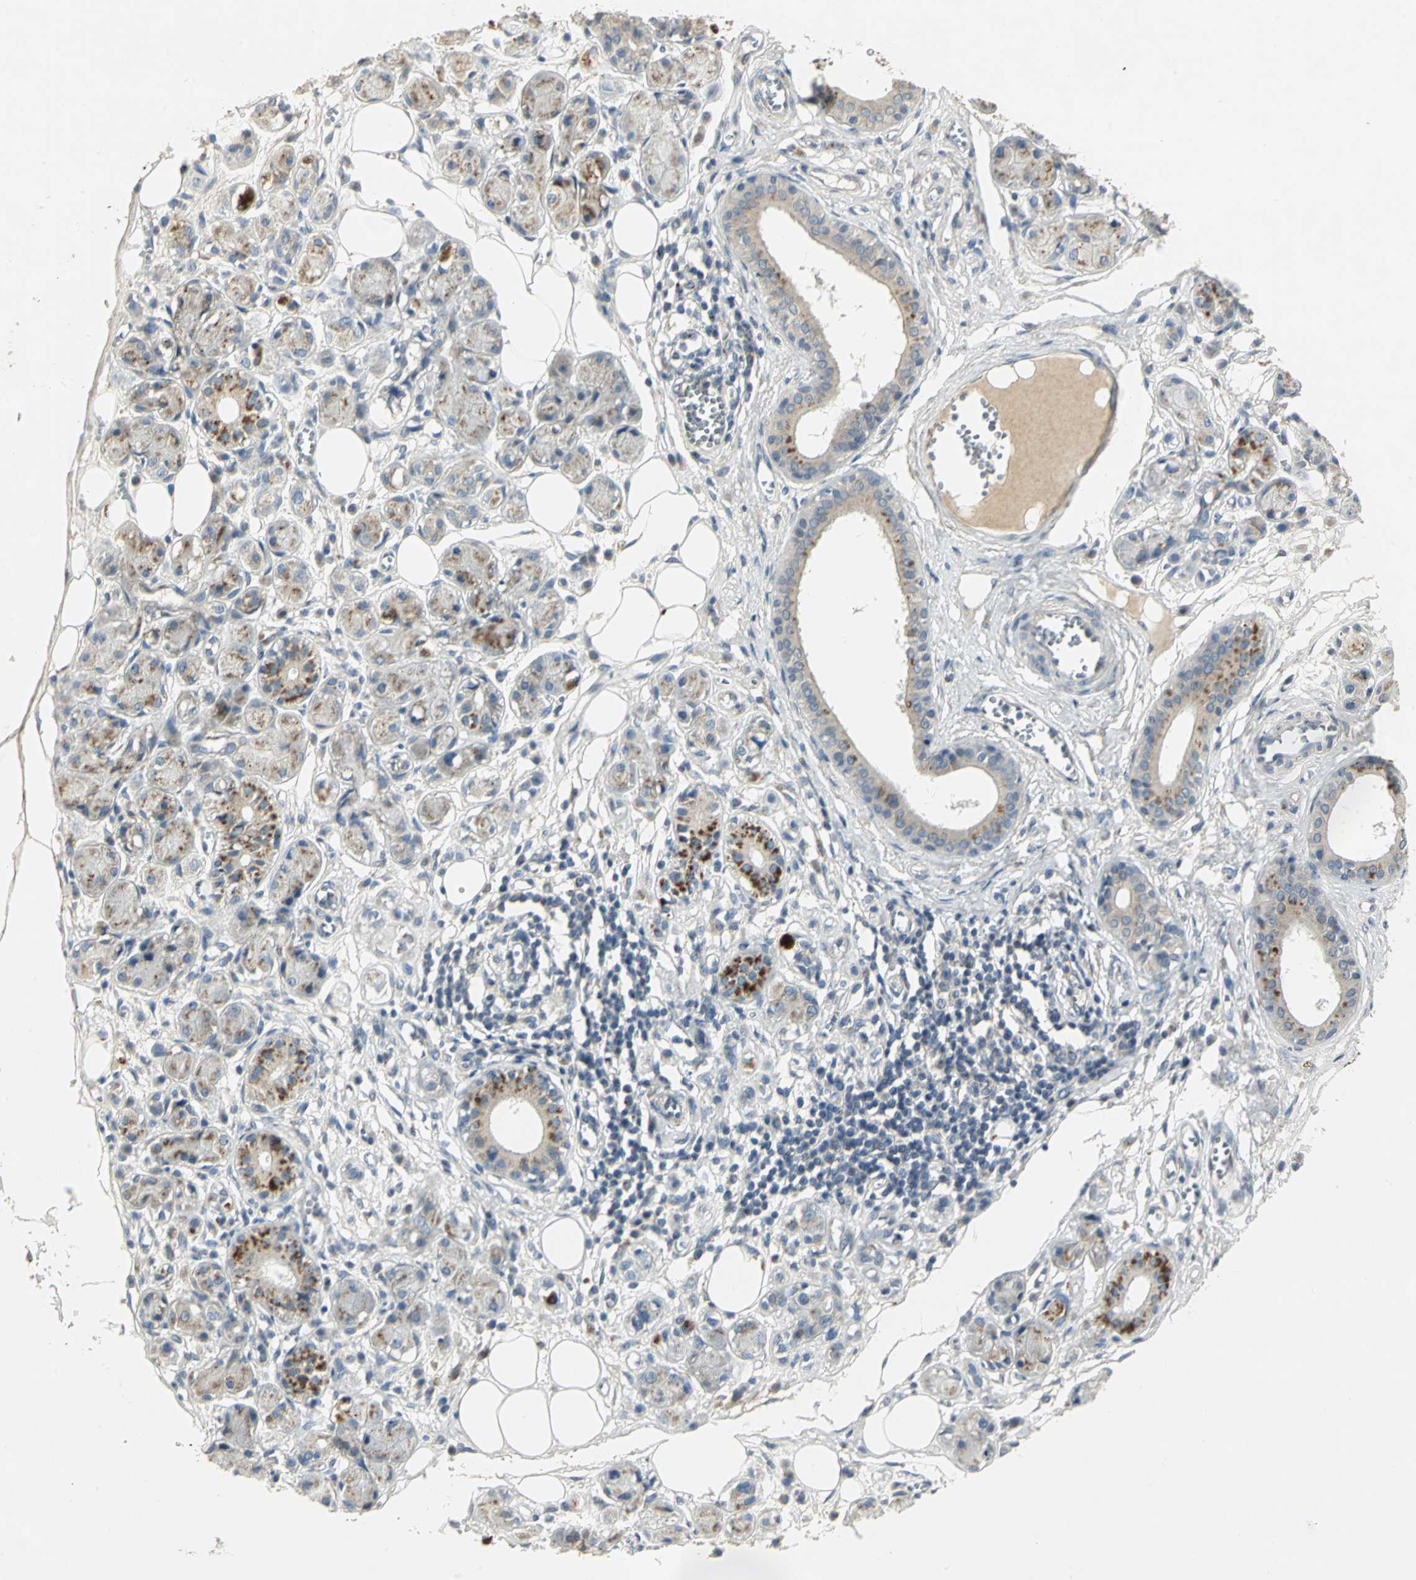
{"staining": {"intensity": "negative", "quantity": "none", "location": "none"}, "tissue": "adipose tissue", "cell_type": "Adipocytes", "image_type": "normal", "snomed": [{"axis": "morphology", "description": "Normal tissue, NOS"}, {"axis": "morphology", "description": "Inflammation, NOS"}, {"axis": "topography", "description": "Vascular tissue"}, {"axis": "topography", "description": "Salivary gland"}], "caption": "DAB (3,3'-diaminobenzidine) immunohistochemical staining of normal adipose tissue reveals no significant staining in adipocytes.", "gene": "TM9SF2", "patient": {"sex": "female", "age": 75}}